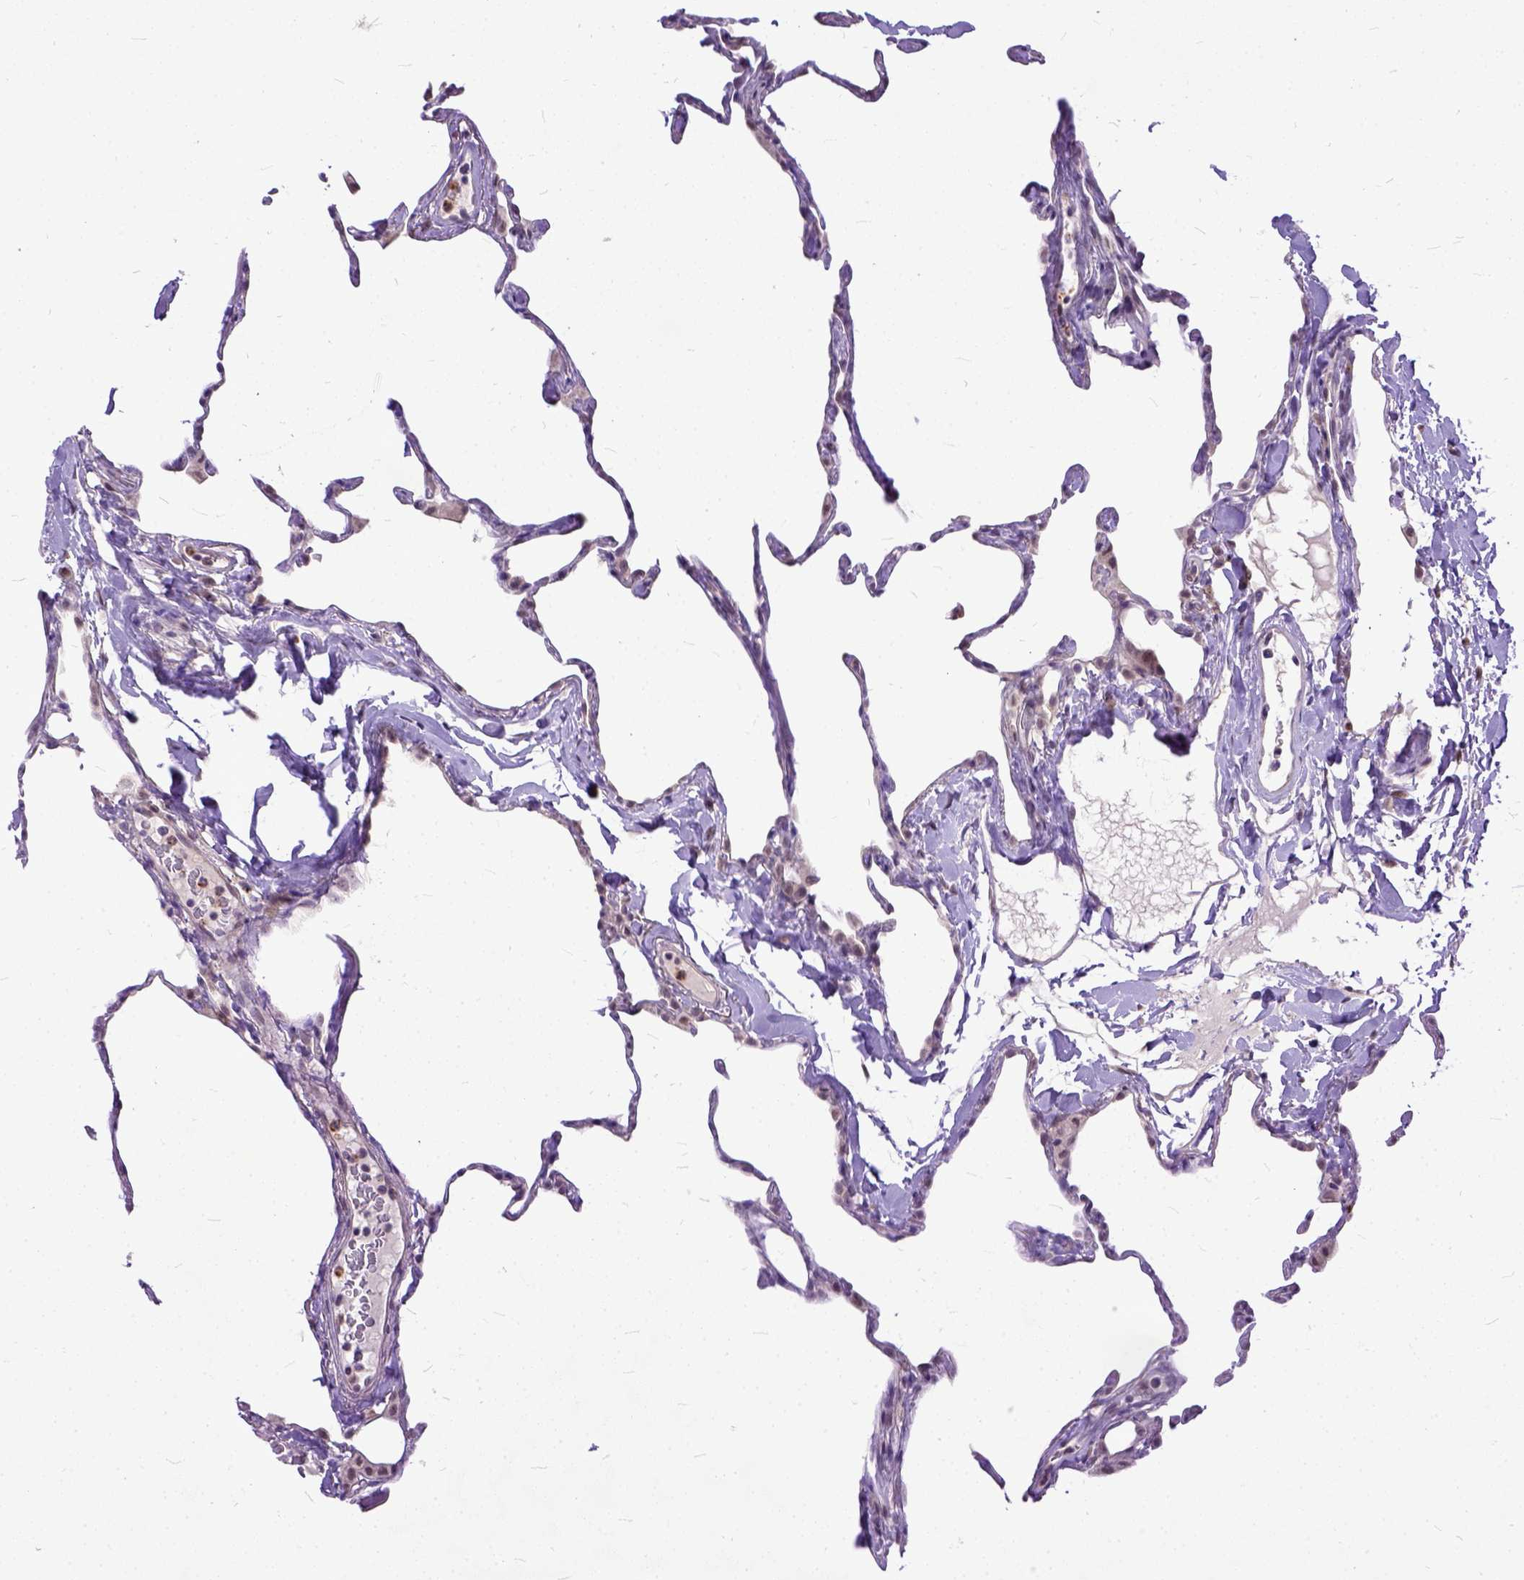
{"staining": {"intensity": "weak", "quantity": "<25%", "location": "nuclear"}, "tissue": "lung", "cell_type": "Alveolar cells", "image_type": "normal", "snomed": [{"axis": "morphology", "description": "Normal tissue, NOS"}, {"axis": "topography", "description": "Lung"}], "caption": "A micrograph of human lung is negative for staining in alveolar cells. (DAB (3,3'-diaminobenzidine) IHC with hematoxylin counter stain).", "gene": "TCEAL7", "patient": {"sex": "male", "age": 65}}